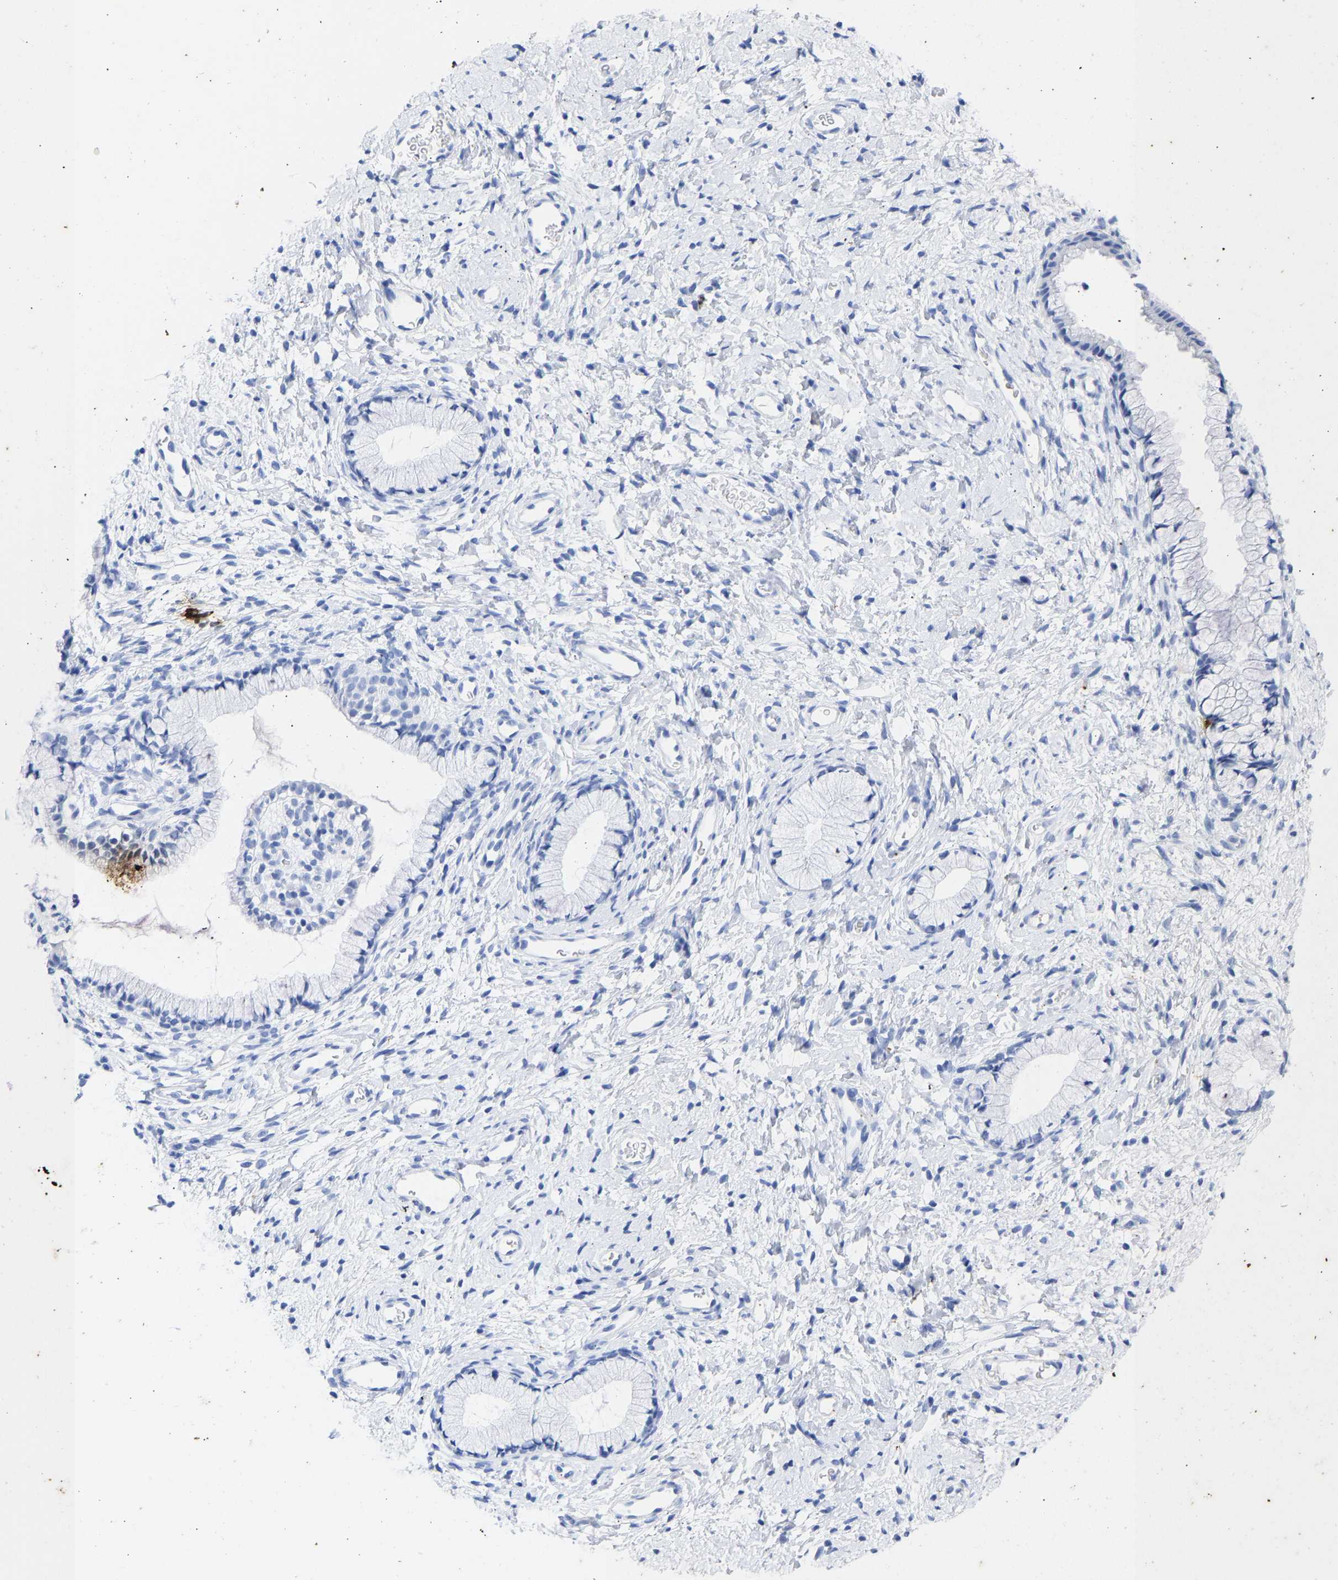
{"staining": {"intensity": "negative", "quantity": "none", "location": "none"}, "tissue": "cervix", "cell_type": "Glandular cells", "image_type": "normal", "snomed": [{"axis": "morphology", "description": "Normal tissue, NOS"}, {"axis": "topography", "description": "Cervix"}], "caption": "Immunohistochemistry of benign human cervix reveals no expression in glandular cells. Nuclei are stained in blue.", "gene": "KRT1", "patient": {"sex": "female", "age": 72}}